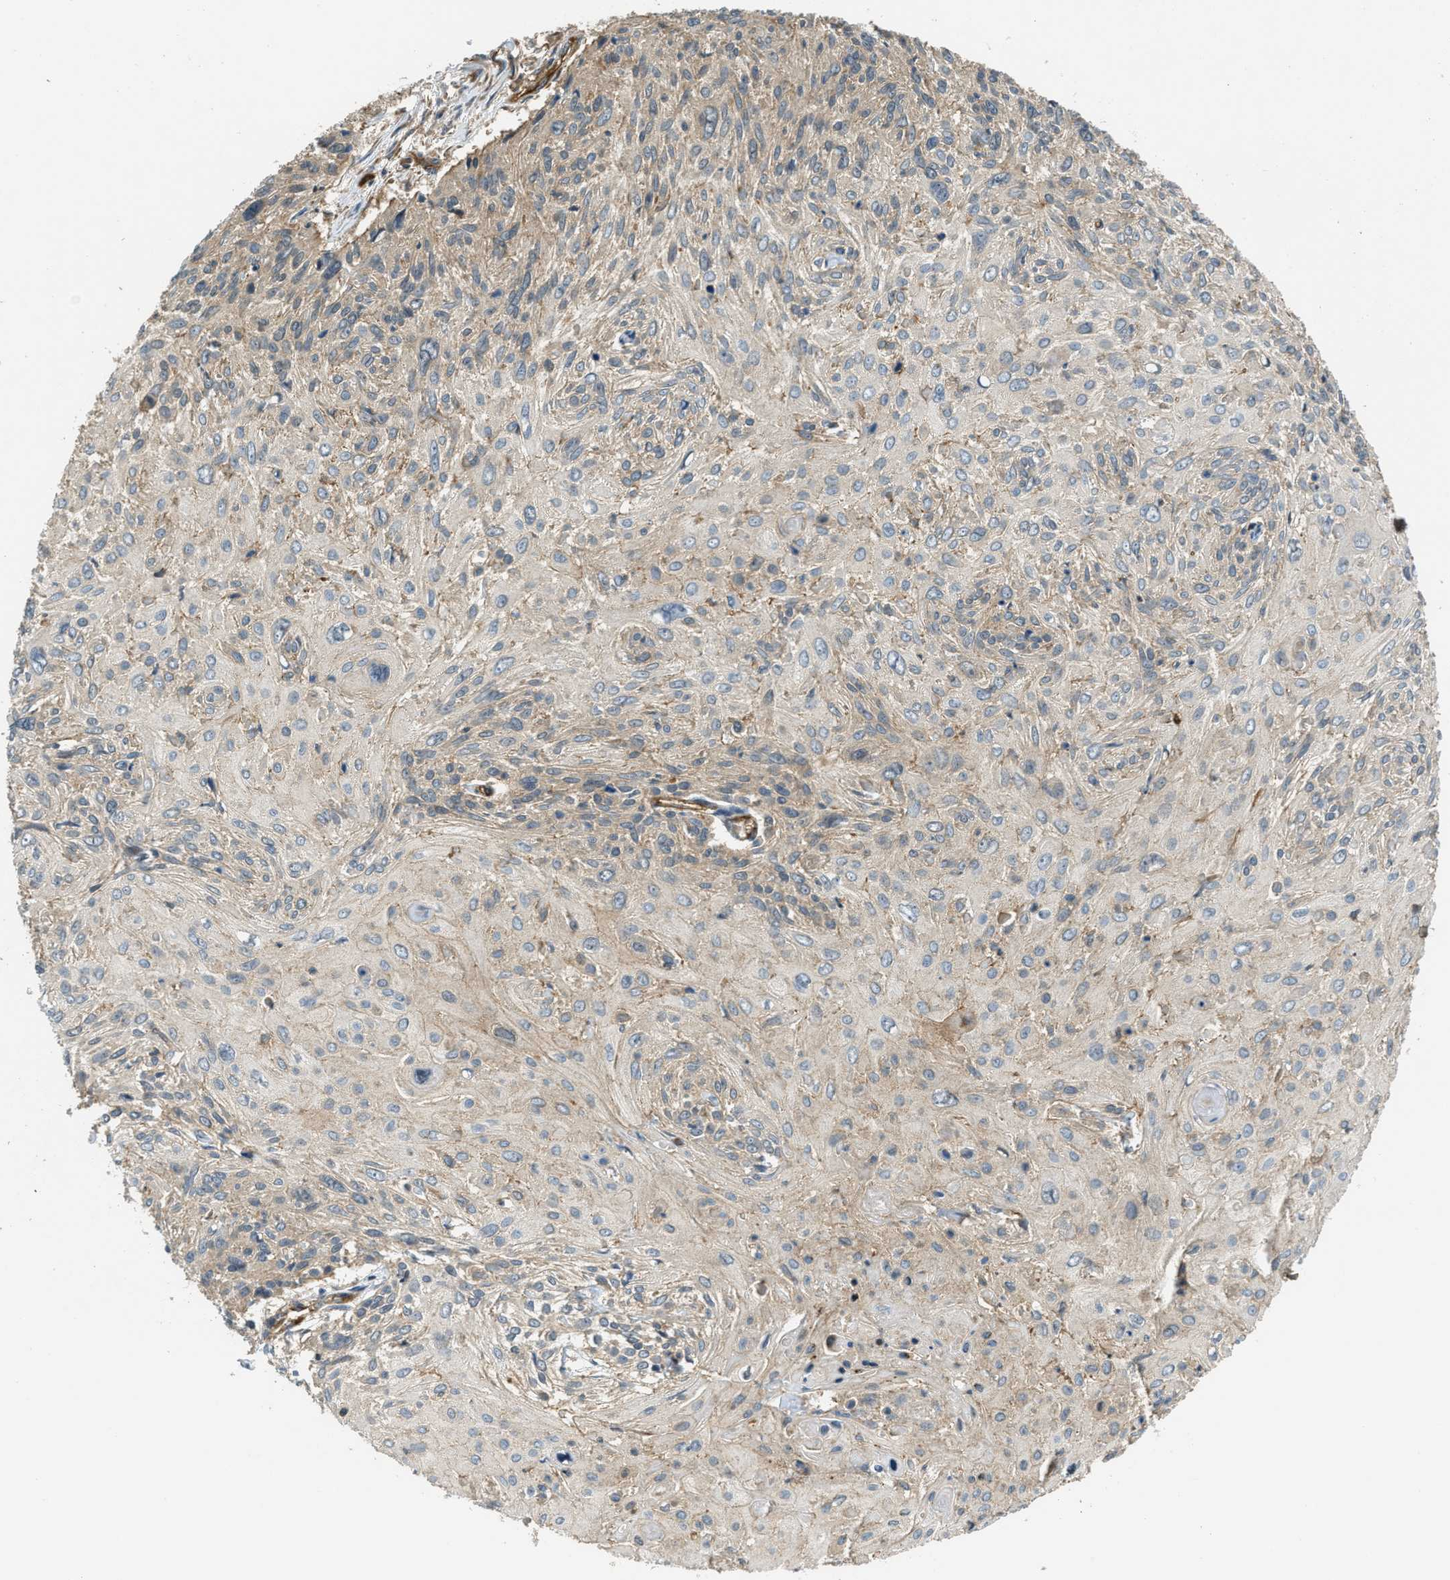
{"staining": {"intensity": "weak", "quantity": "<25%", "location": "cytoplasmic/membranous"}, "tissue": "cervical cancer", "cell_type": "Tumor cells", "image_type": "cancer", "snomed": [{"axis": "morphology", "description": "Squamous cell carcinoma, NOS"}, {"axis": "topography", "description": "Cervix"}], "caption": "IHC of human squamous cell carcinoma (cervical) exhibits no staining in tumor cells.", "gene": "BAG4", "patient": {"sex": "female", "age": 51}}